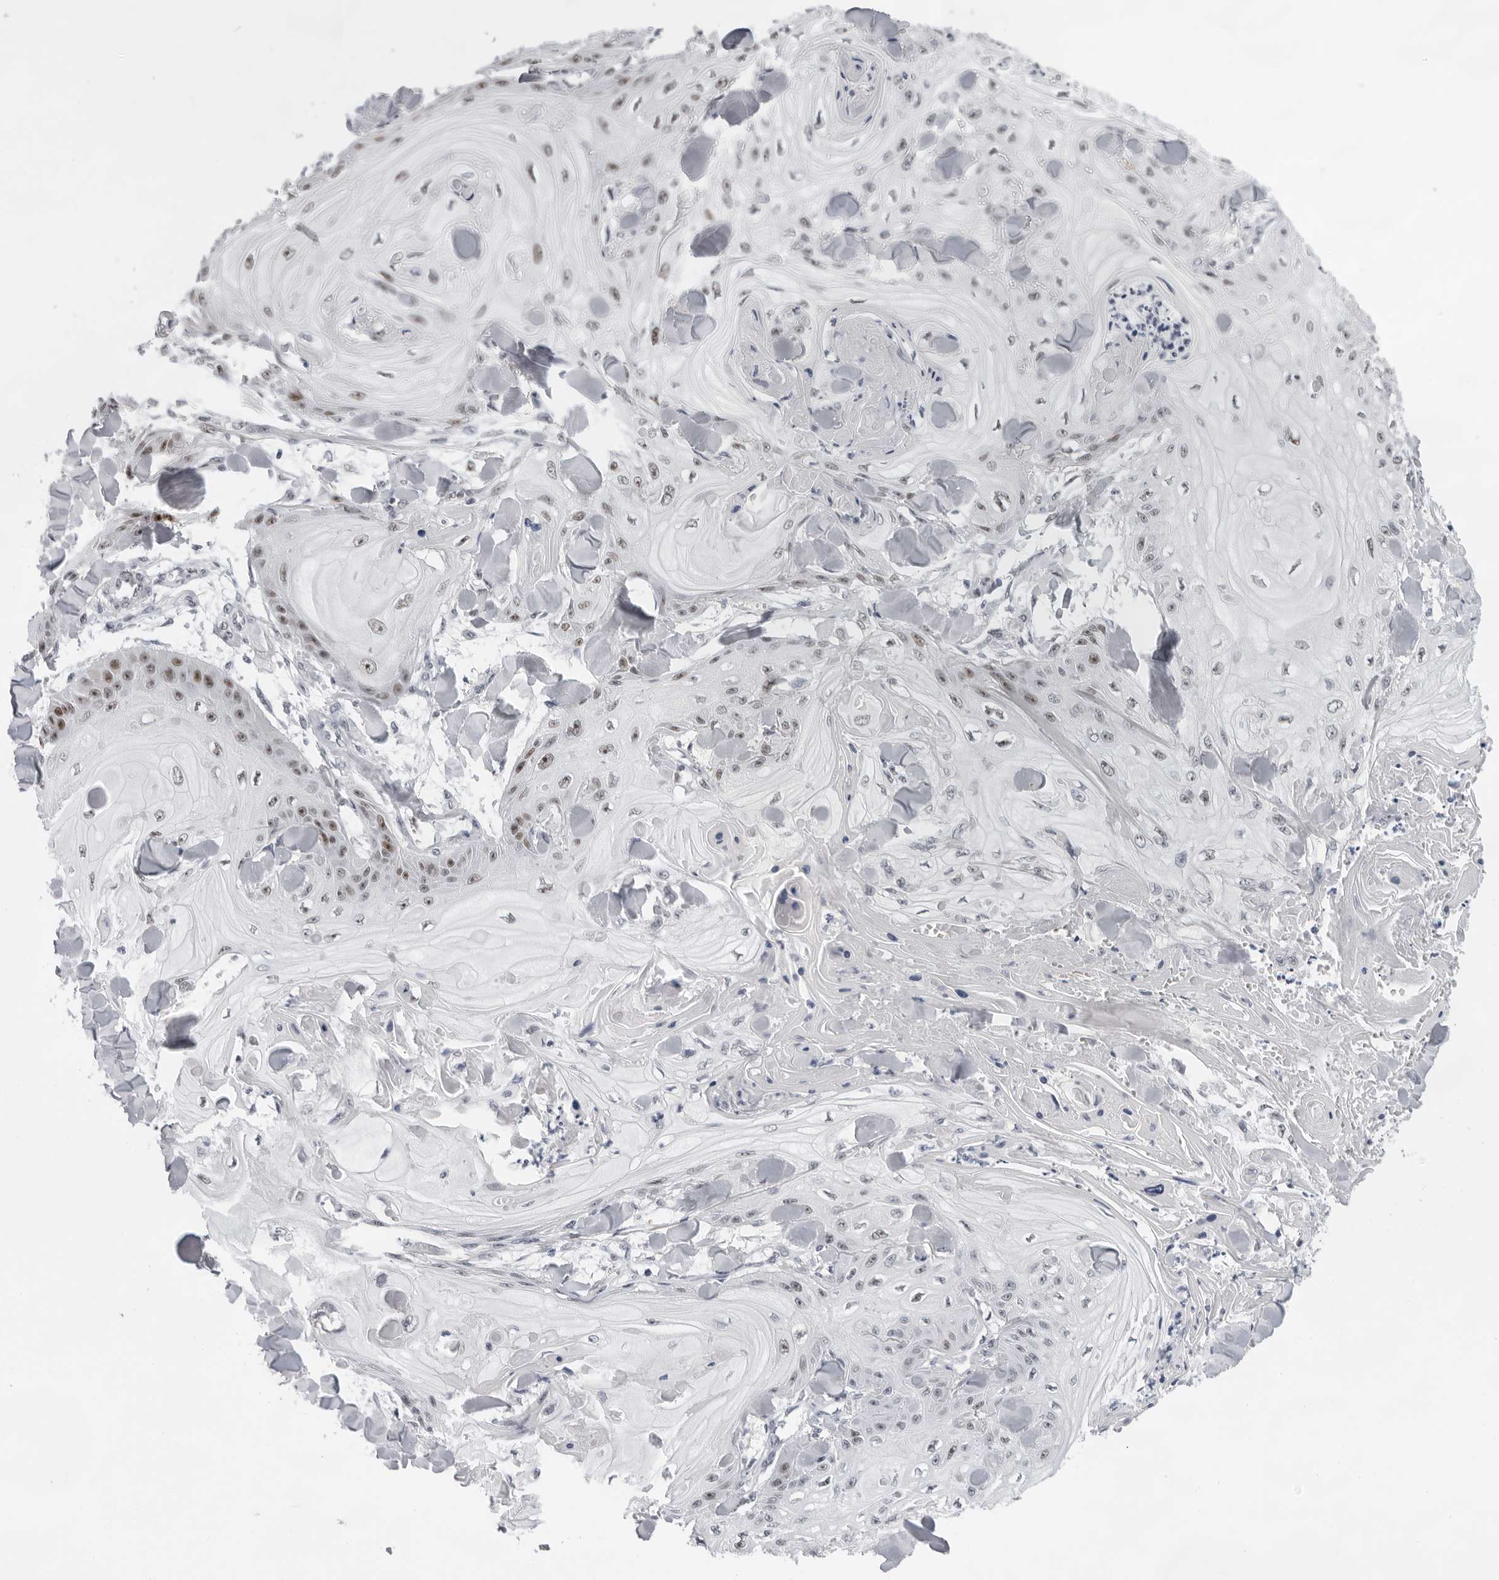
{"staining": {"intensity": "moderate", "quantity": "<25%", "location": "nuclear"}, "tissue": "skin cancer", "cell_type": "Tumor cells", "image_type": "cancer", "snomed": [{"axis": "morphology", "description": "Squamous cell carcinoma, NOS"}, {"axis": "topography", "description": "Skin"}], "caption": "Protein staining by immunohistochemistry (IHC) exhibits moderate nuclear staining in approximately <25% of tumor cells in skin squamous cell carcinoma. (DAB IHC with brightfield microscopy, high magnification).", "gene": "USP1", "patient": {"sex": "male", "age": 74}}